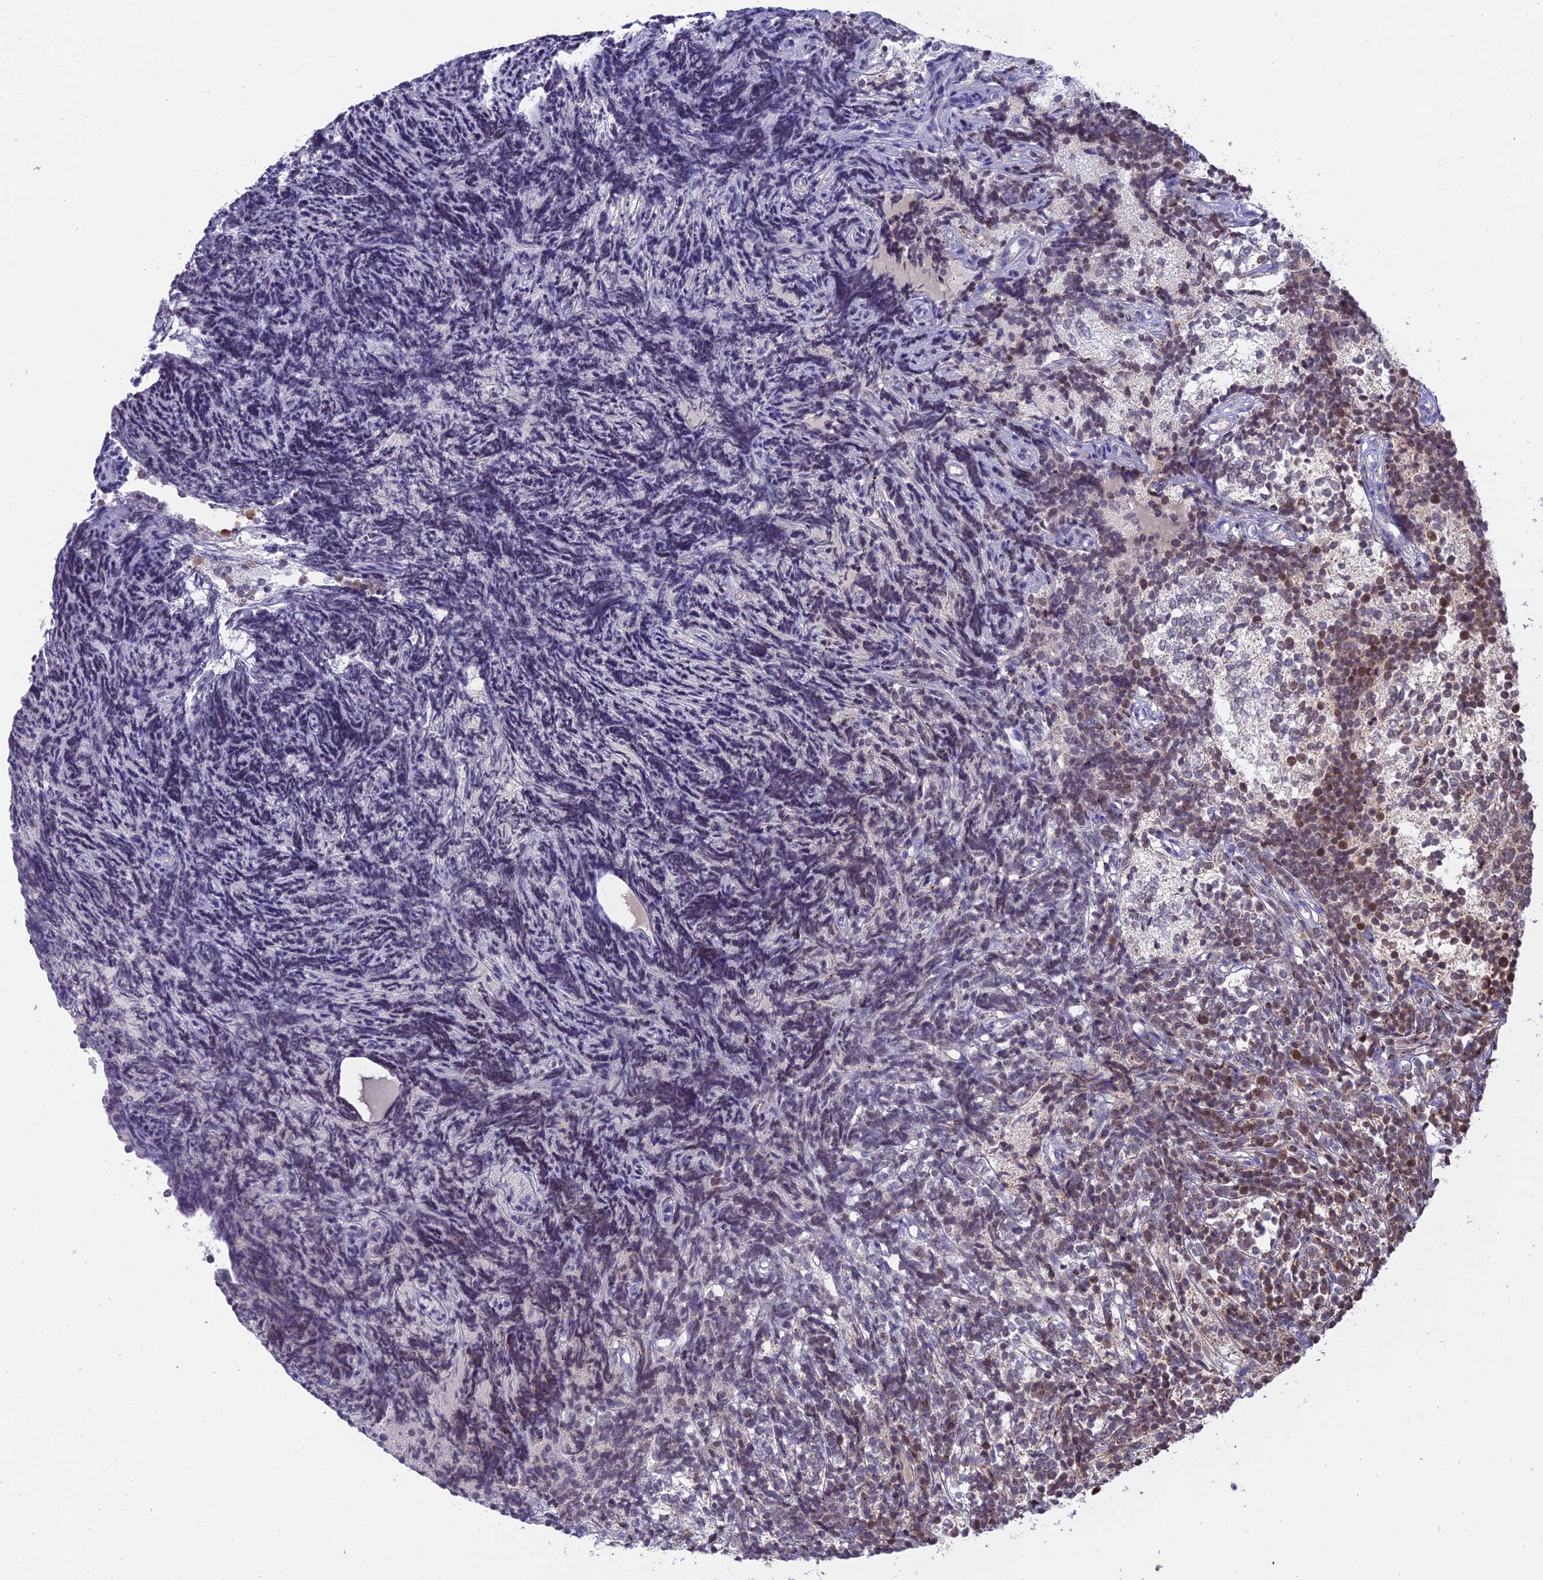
{"staining": {"intensity": "moderate", "quantity": "25%-75%", "location": "nuclear"}, "tissue": "glioma", "cell_type": "Tumor cells", "image_type": "cancer", "snomed": [{"axis": "morphology", "description": "Glioma, malignant, Low grade"}, {"axis": "topography", "description": "Brain"}], "caption": "Glioma stained with a brown dye exhibits moderate nuclear positive expression in approximately 25%-75% of tumor cells.", "gene": "CENPV", "patient": {"sex": "female", "age": 1}}